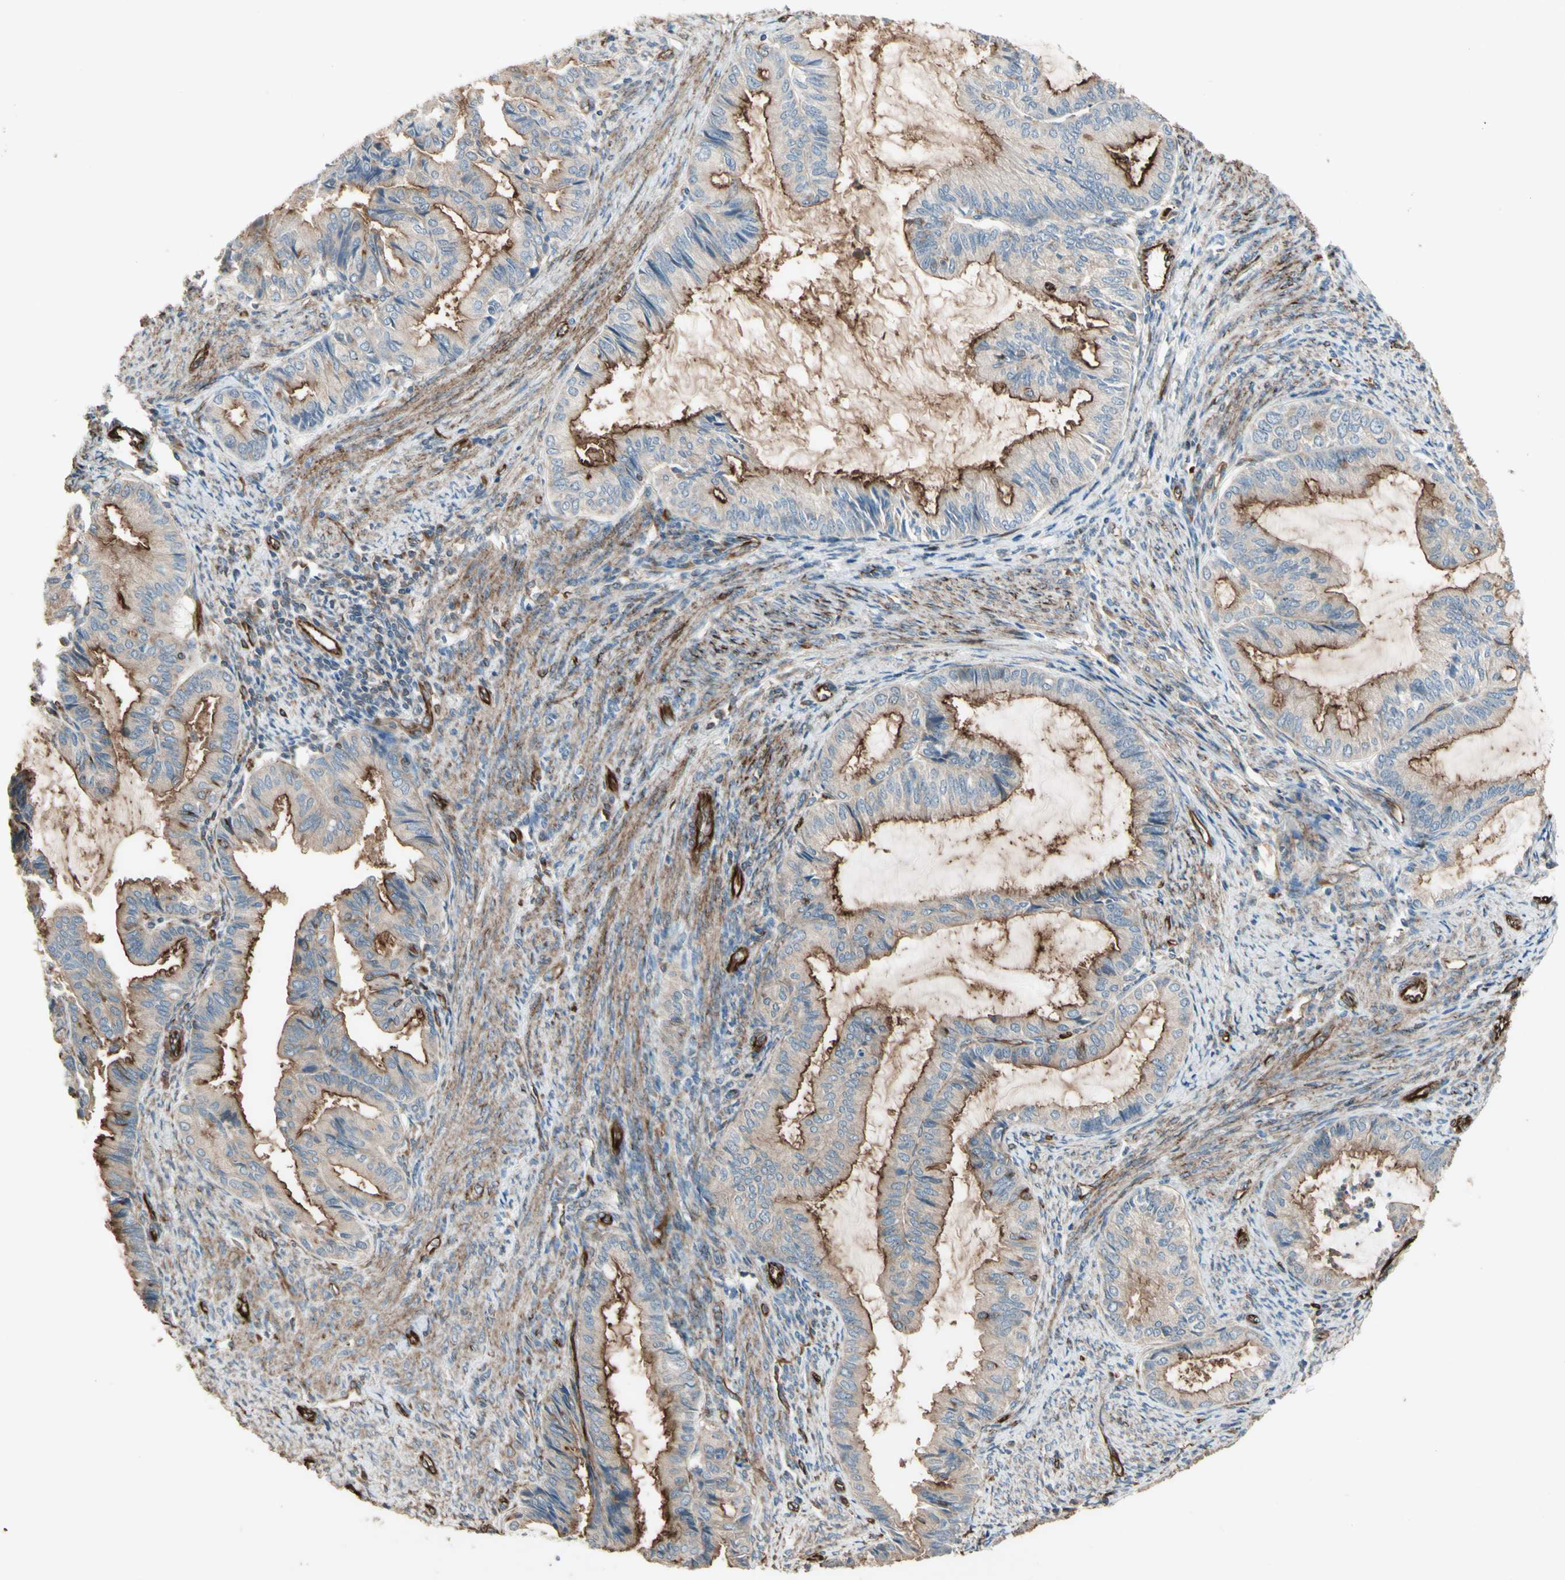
{"staining": {"intensity": "weak", "quantity": "25%-75%", "location": "cytoplasmic/membranous"}, "tissue": "endometrial cancer", "cell_type": "Tumor cells", "image_type": "cancer", "snomed": [{"axis": "morphology", "description": "Adenocarcinoma, NOS"}, {"axis": "topography", "description": "Endometrium"}], "caption": "Immunohistochemistry (IHC) photomicrograph of neoplastic tissue: human adenocarcinoma (endometrial) stained using immunohistochemistry (IHC) exhibits low levels of weak protein expression localized specifically in the cytoplasmic/membranous of tumor cells, appearing as a cytoplasmic/membranous brown color.", "gene": "TRAF2", "patient": {"sex": "female", "age": 86}}